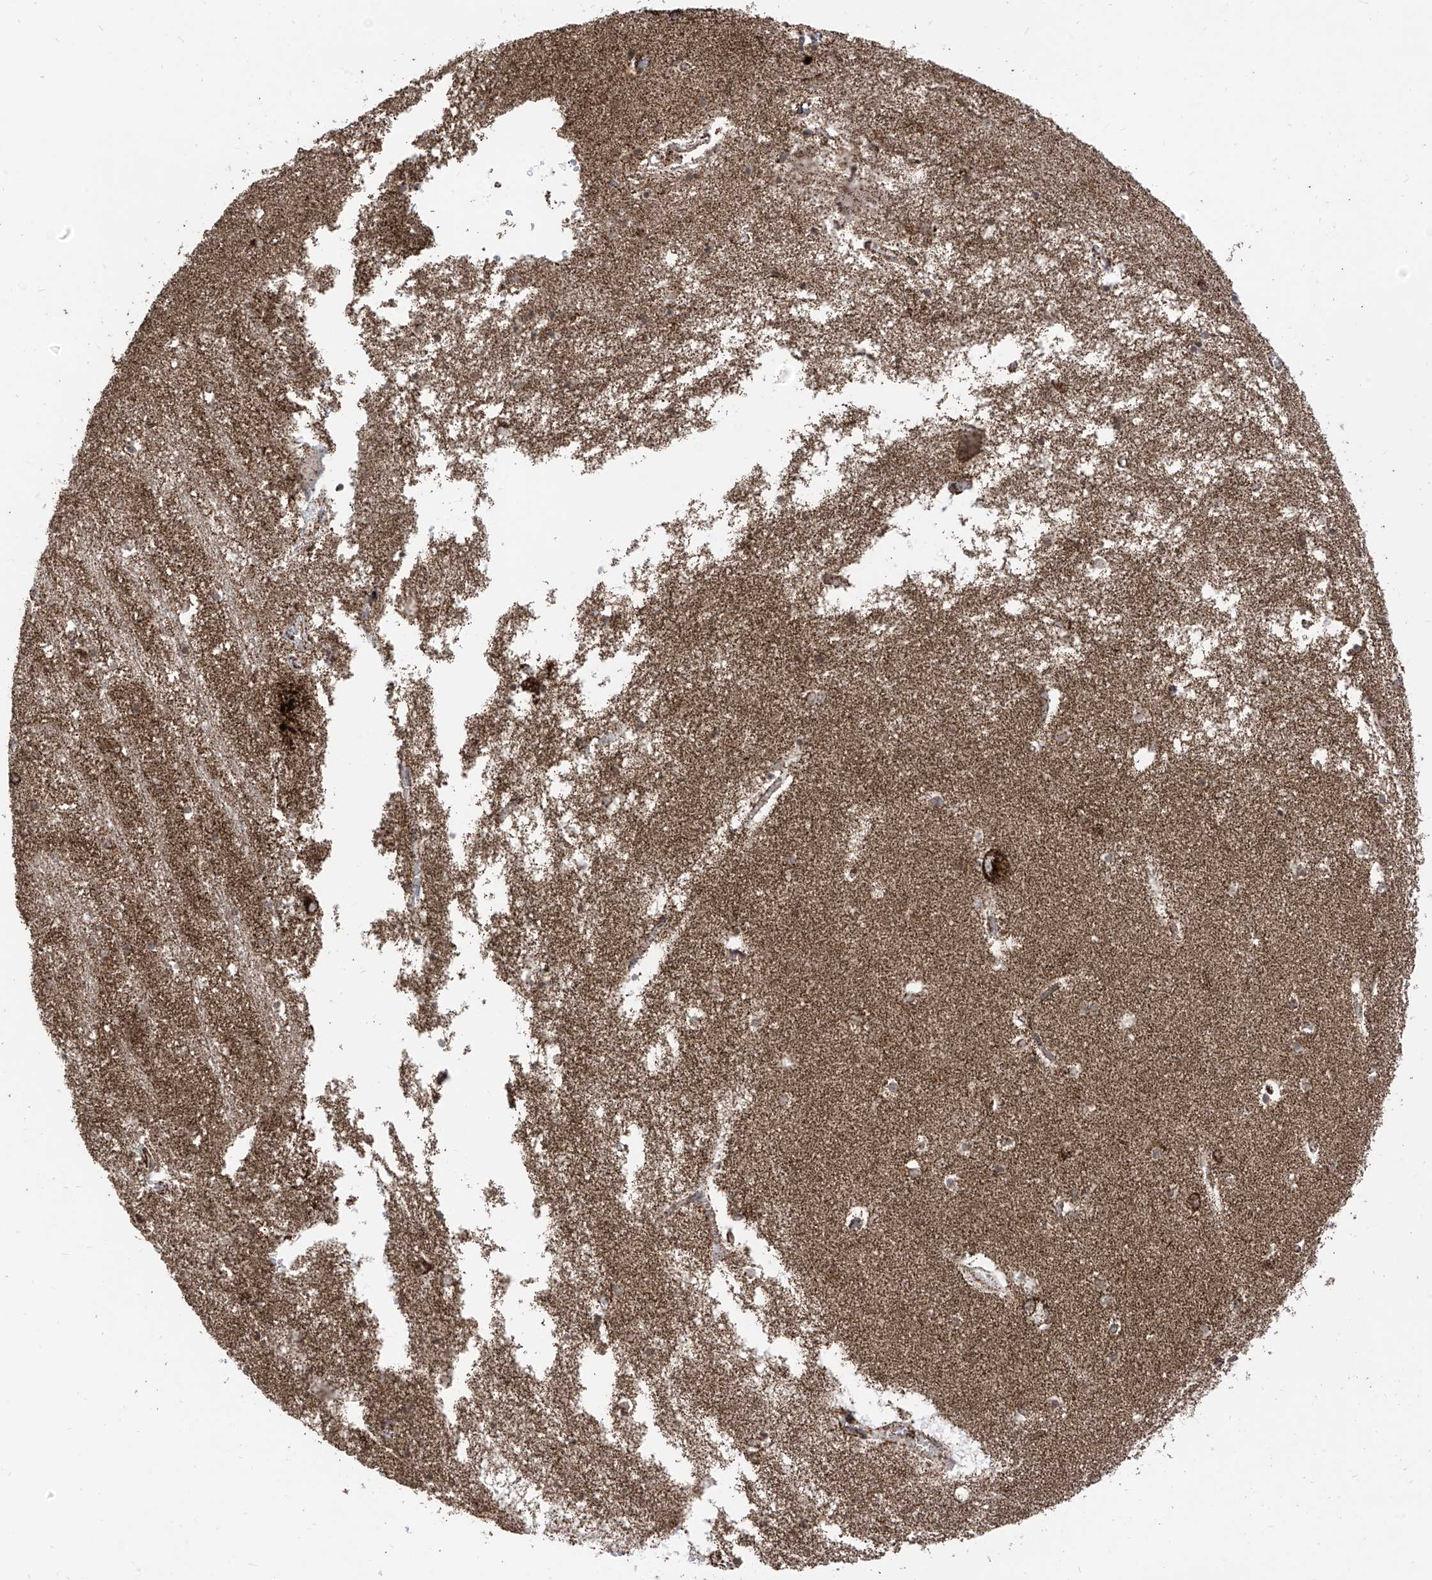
{"staining": {"intensity": "moderate", "quantity": ">75%", "location": "cytoplasmic/membranous"}, "tissue": "hippocampus", "cell_type": "Glial cells", "image_type": "normal", "snomed": [{"axis": "morphology", "description": "Normal tissue, NOS"}, {"axis": "topography", "description": "Hippocampus"}], "caption": "A histopathology image of human hippocampus stained for a protein exhibits moderate cytoplasmic/membranous brown staining in glial cells.", "gene": "COX5B", "patient": {"sex": "male", "age": 70}}